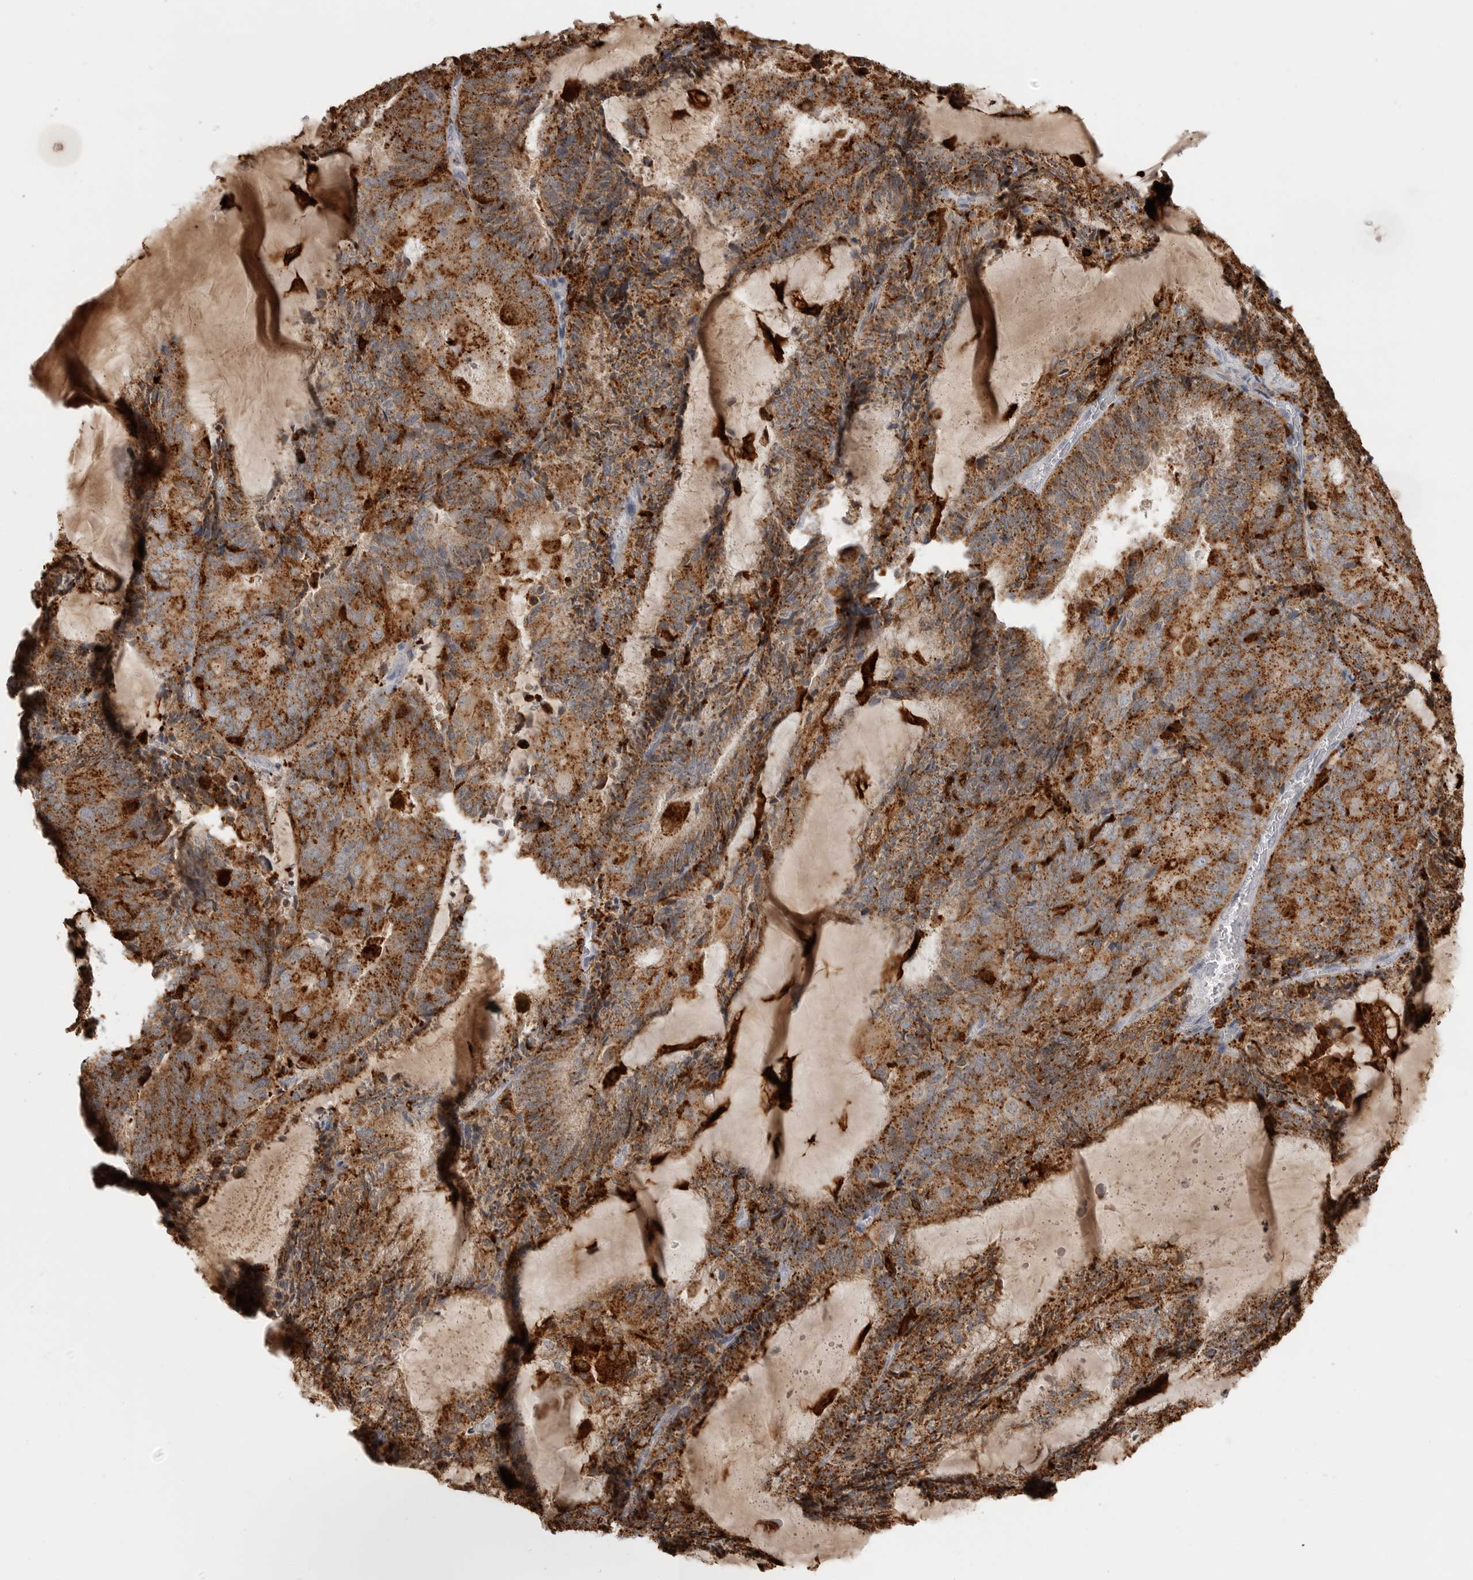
{"staining": {"intensity": "strong", "quantity": ">75%", "location": "cytoplasmic/membranous"}, "tissue": "endometrial cancer", "cell_type": "Tumor cells", "image_type": "cancer", "snomed": [{"axis": "morphology", "description": "Adenocarcinoma, NOS"}, {"axis": "topography", "description": "Endometrium"}], "caption": "DAB (3,3'-diaminobenzidine) immunohistochemical staining of endometrial adenocarcinoma shows strong cytoplasmic/membranous protein expression in about >75% of tumor cells. Using DAB (3,3'-diaminobenzidine) (brown) and hematoxylin (blue) stains, captured at high magnification using brightfield microscopy.", "gene": "IFI30", "patient": {"sex": "female", "age": 81}}